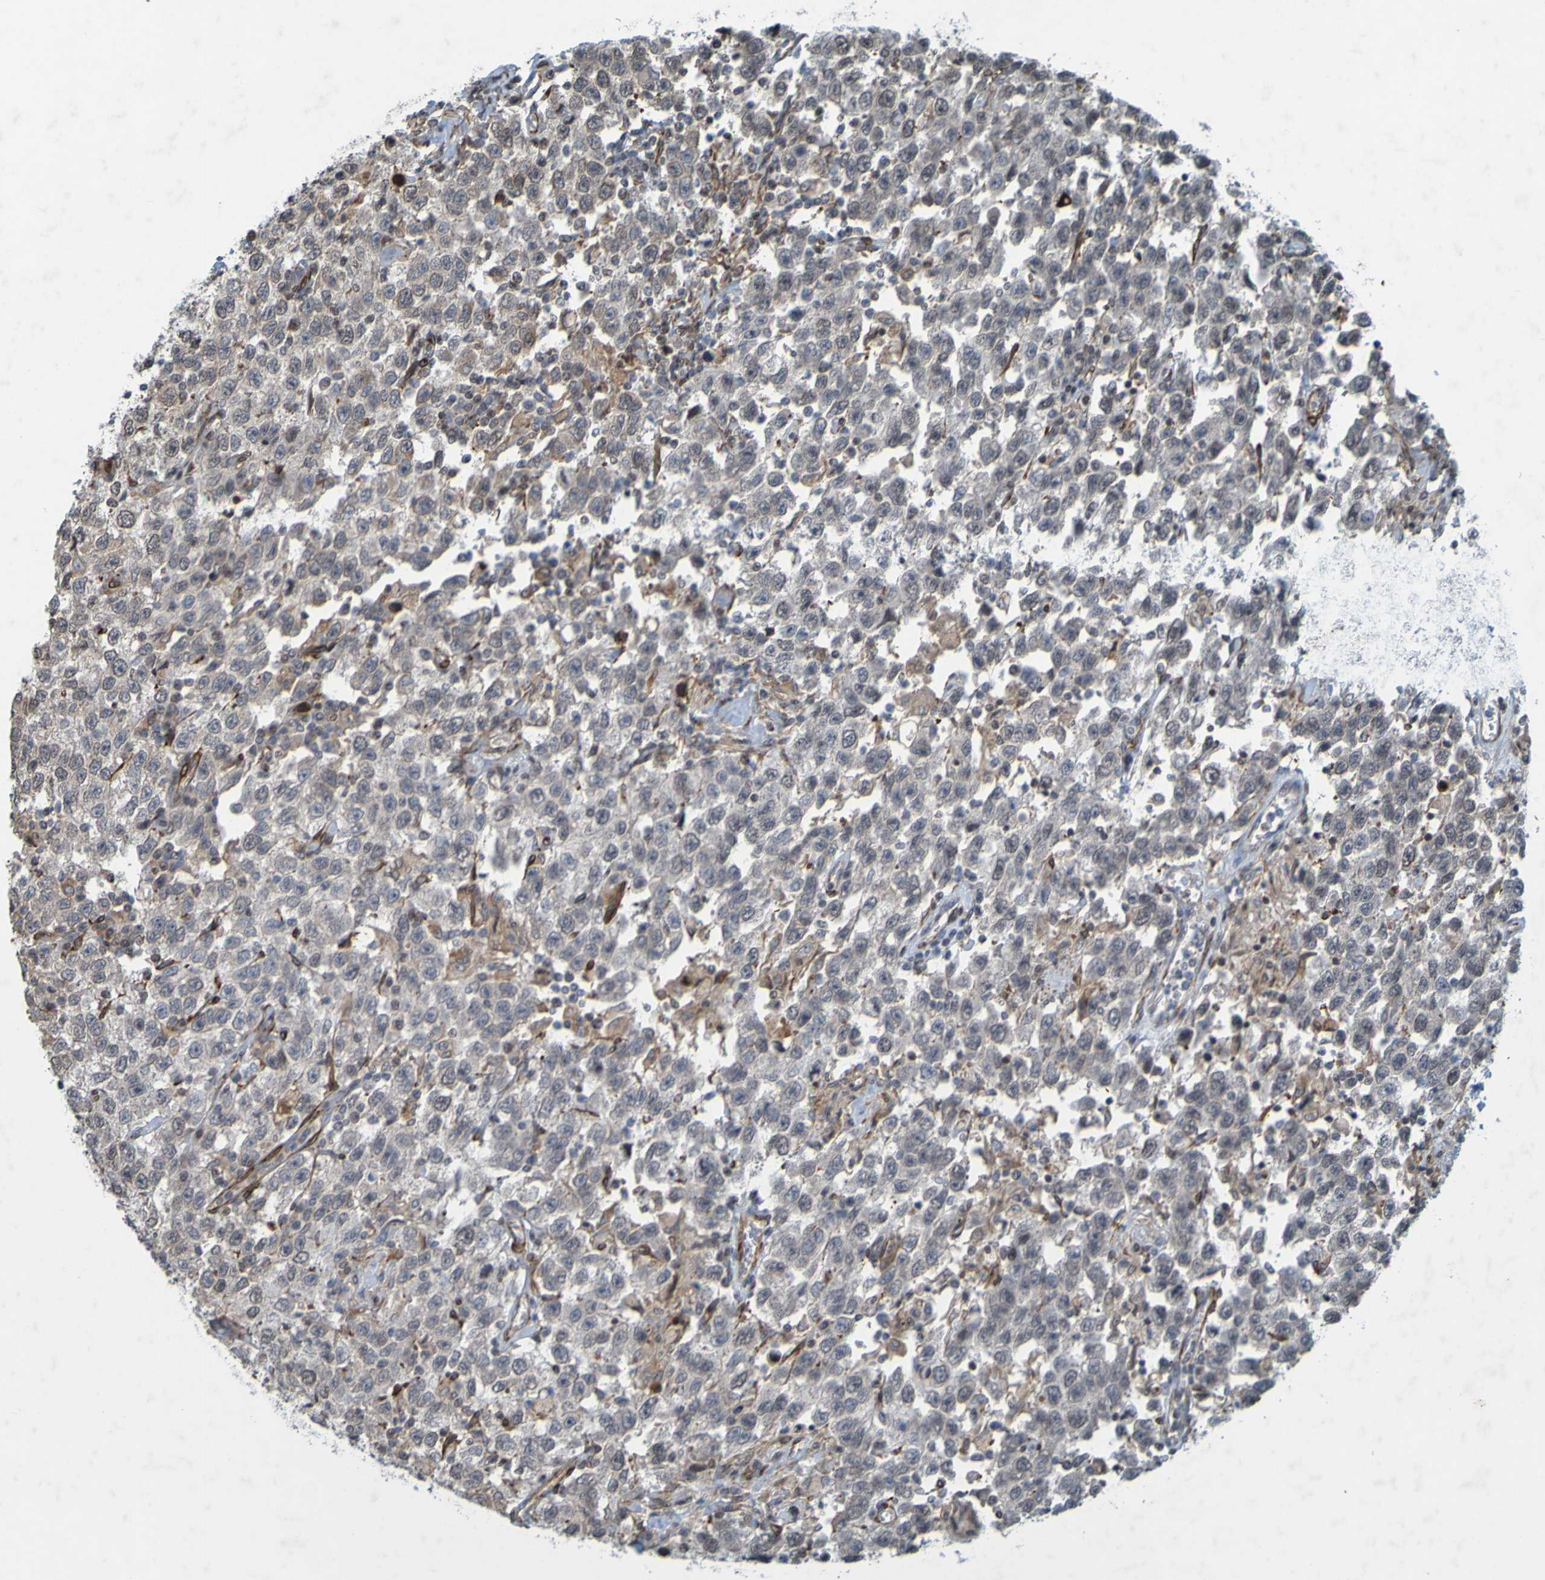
{"staining": {"intensity": "negative", "quantity": "none", "location": "none"}, "tissue": "testis cancer", "cell_type": "Tumor cells", "image_type": "cancer", "snomed": [{"axis": "morphology", "description": "Seminoma, NOS"}, {"axis": "topography", "description": "Testis"}], "caption": "Micrograph shows no significant protein positivity in tumor cells of testis seminoma.", "gene": "GUCY1A1", "patient": {"sex": "male", "age": 41}}